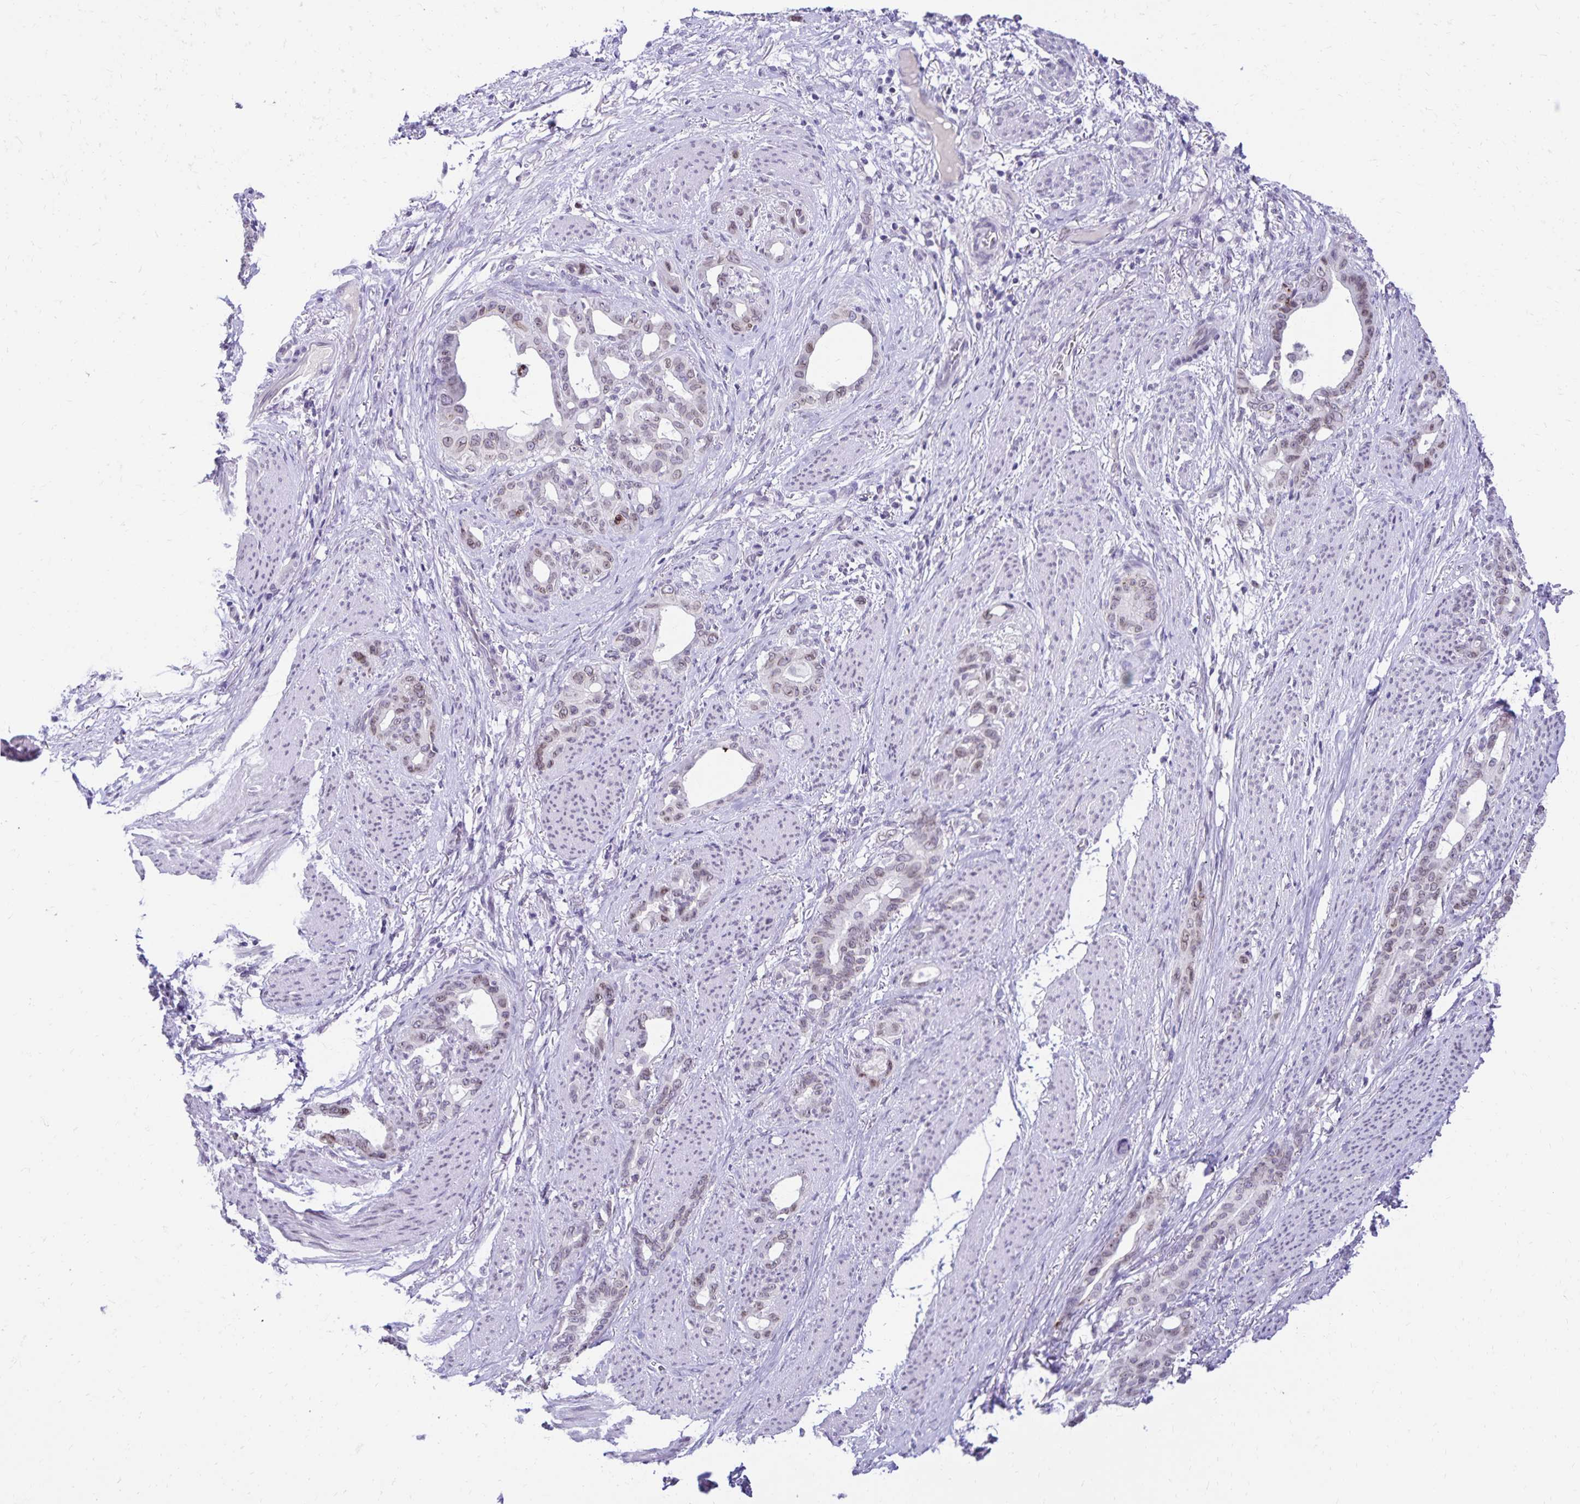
{"staining": {"intensity": "weak", "quantity": "<25%", "location": "nuclear"}, "tissue": "stomach cancer", "cell_type": "Tumor cells", "image_type": "cancer", "snomed": [{"axis": "morphology", "description": "Normal tissue, NOS"}, {"axis": "morphology", "description": "Adenocarcinoma, NOS"}, {"axis": "topography", "description": "Esophagus"}, {"axis": "topography", "description": "Stomach, upper"}], "caption": "Adenocarcinoma (stomach) was stained to show a protein in brown. There is no significant expression in tumor cells.", "gene": "FAM166C", "patient": {"sex": "male", "age": 62}}